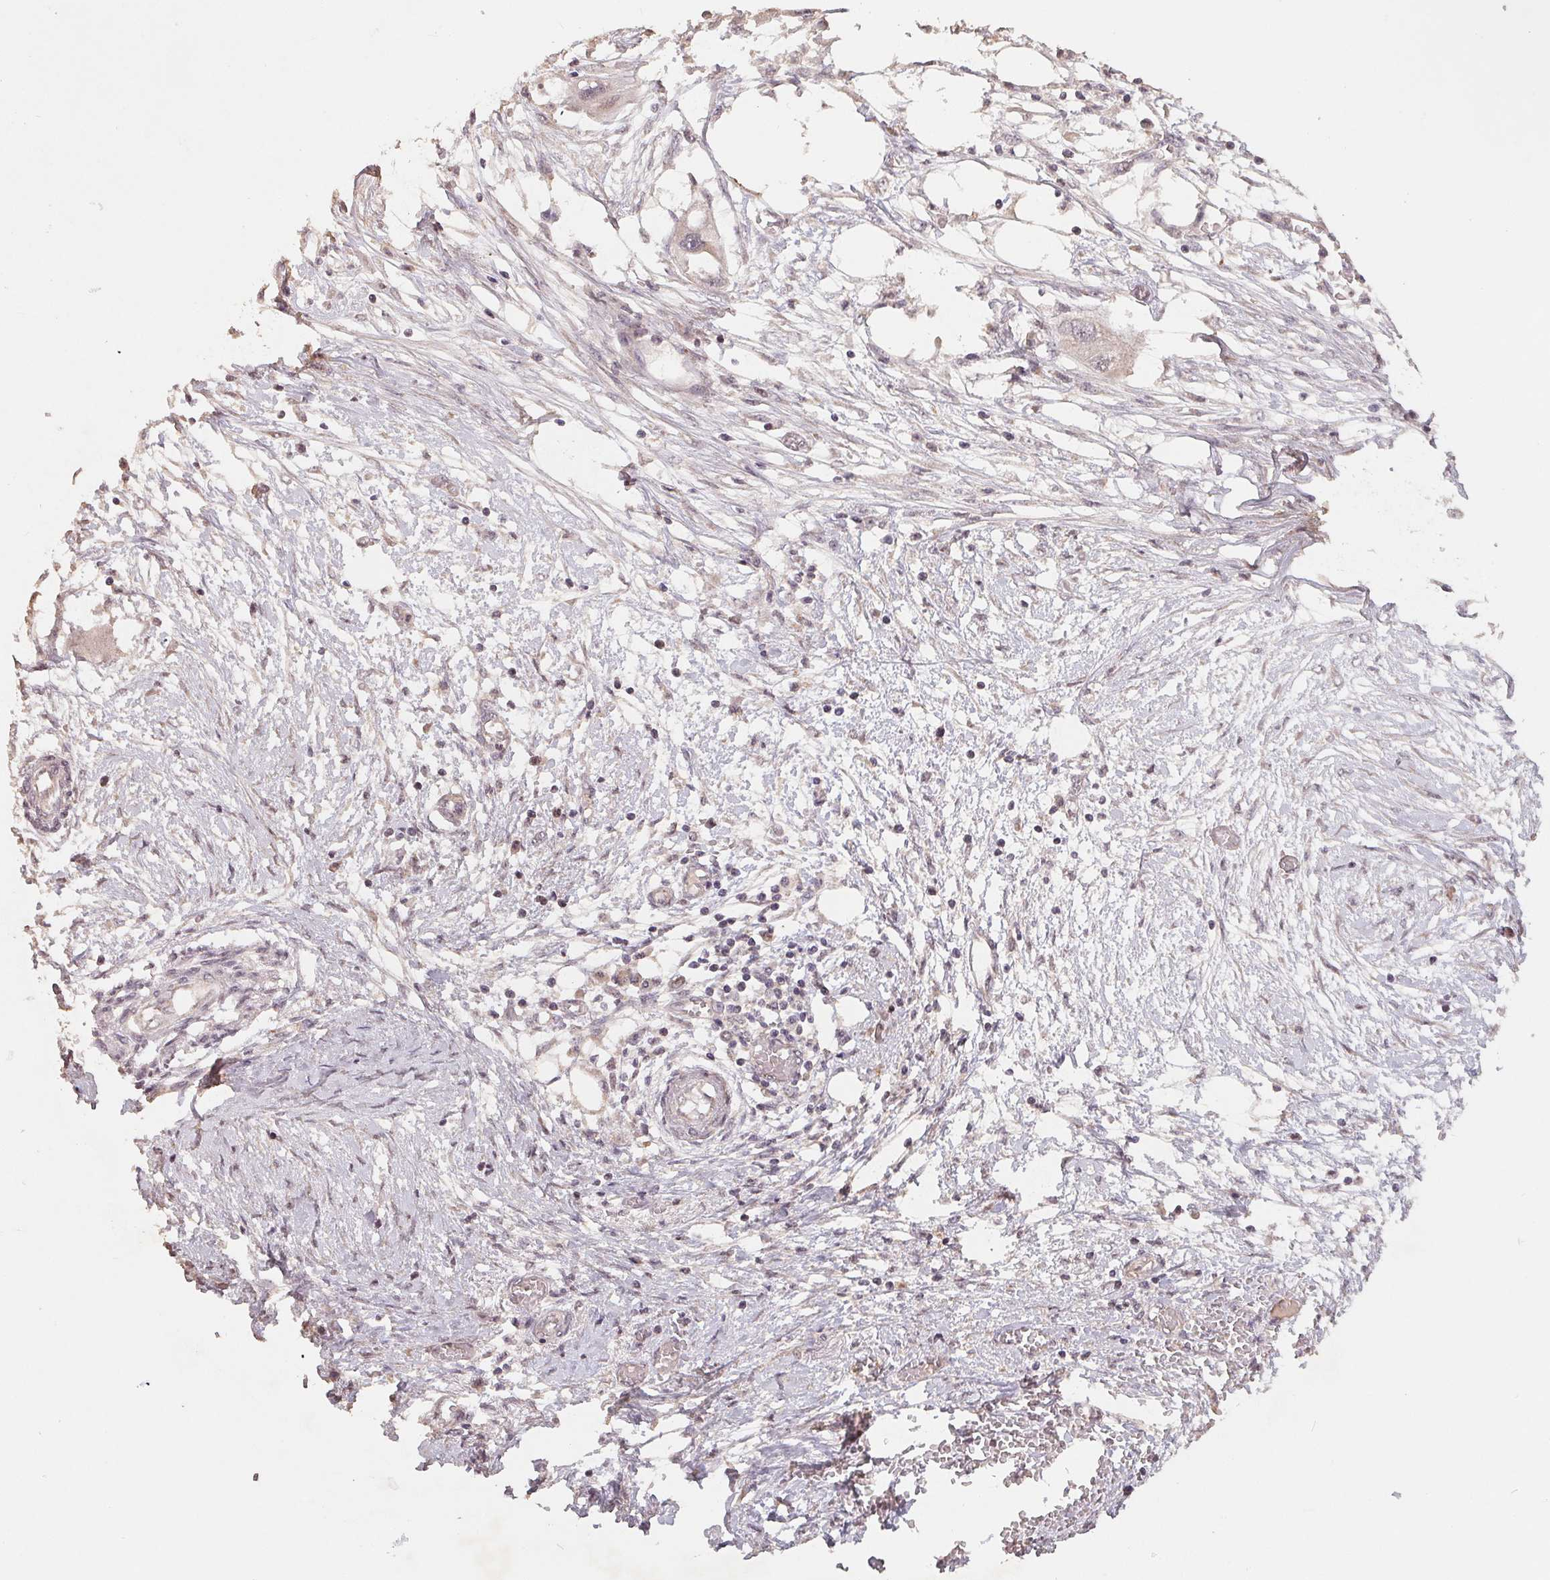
{"staining": {"intensity": "moderate", "quantity": "<25%", "location": "nuclear"}, "tissue": "endometrial cancer", "cell_type": "Tumor cells", "image_type": "cancer", "snomed": [{"axis": "morphology", "description": "Adenocarcinoma, NOS"}, {"axis": "morphology", "description": "Adenocarcinoma, metastatic, NOS"}, {"axis": "topography", "description": "Adipose tissue"}, {"axis": "topography", "description": "Endometrium"}], "caption": "This is a histology image of immunohistochemistry staining of endometrial cancer (metastatic adenocarcinoma), which shows moderate expression in the nuclear of tumor cells.", "gene": "HMGN3", "patient": {"sex": "female", "age": 67}}